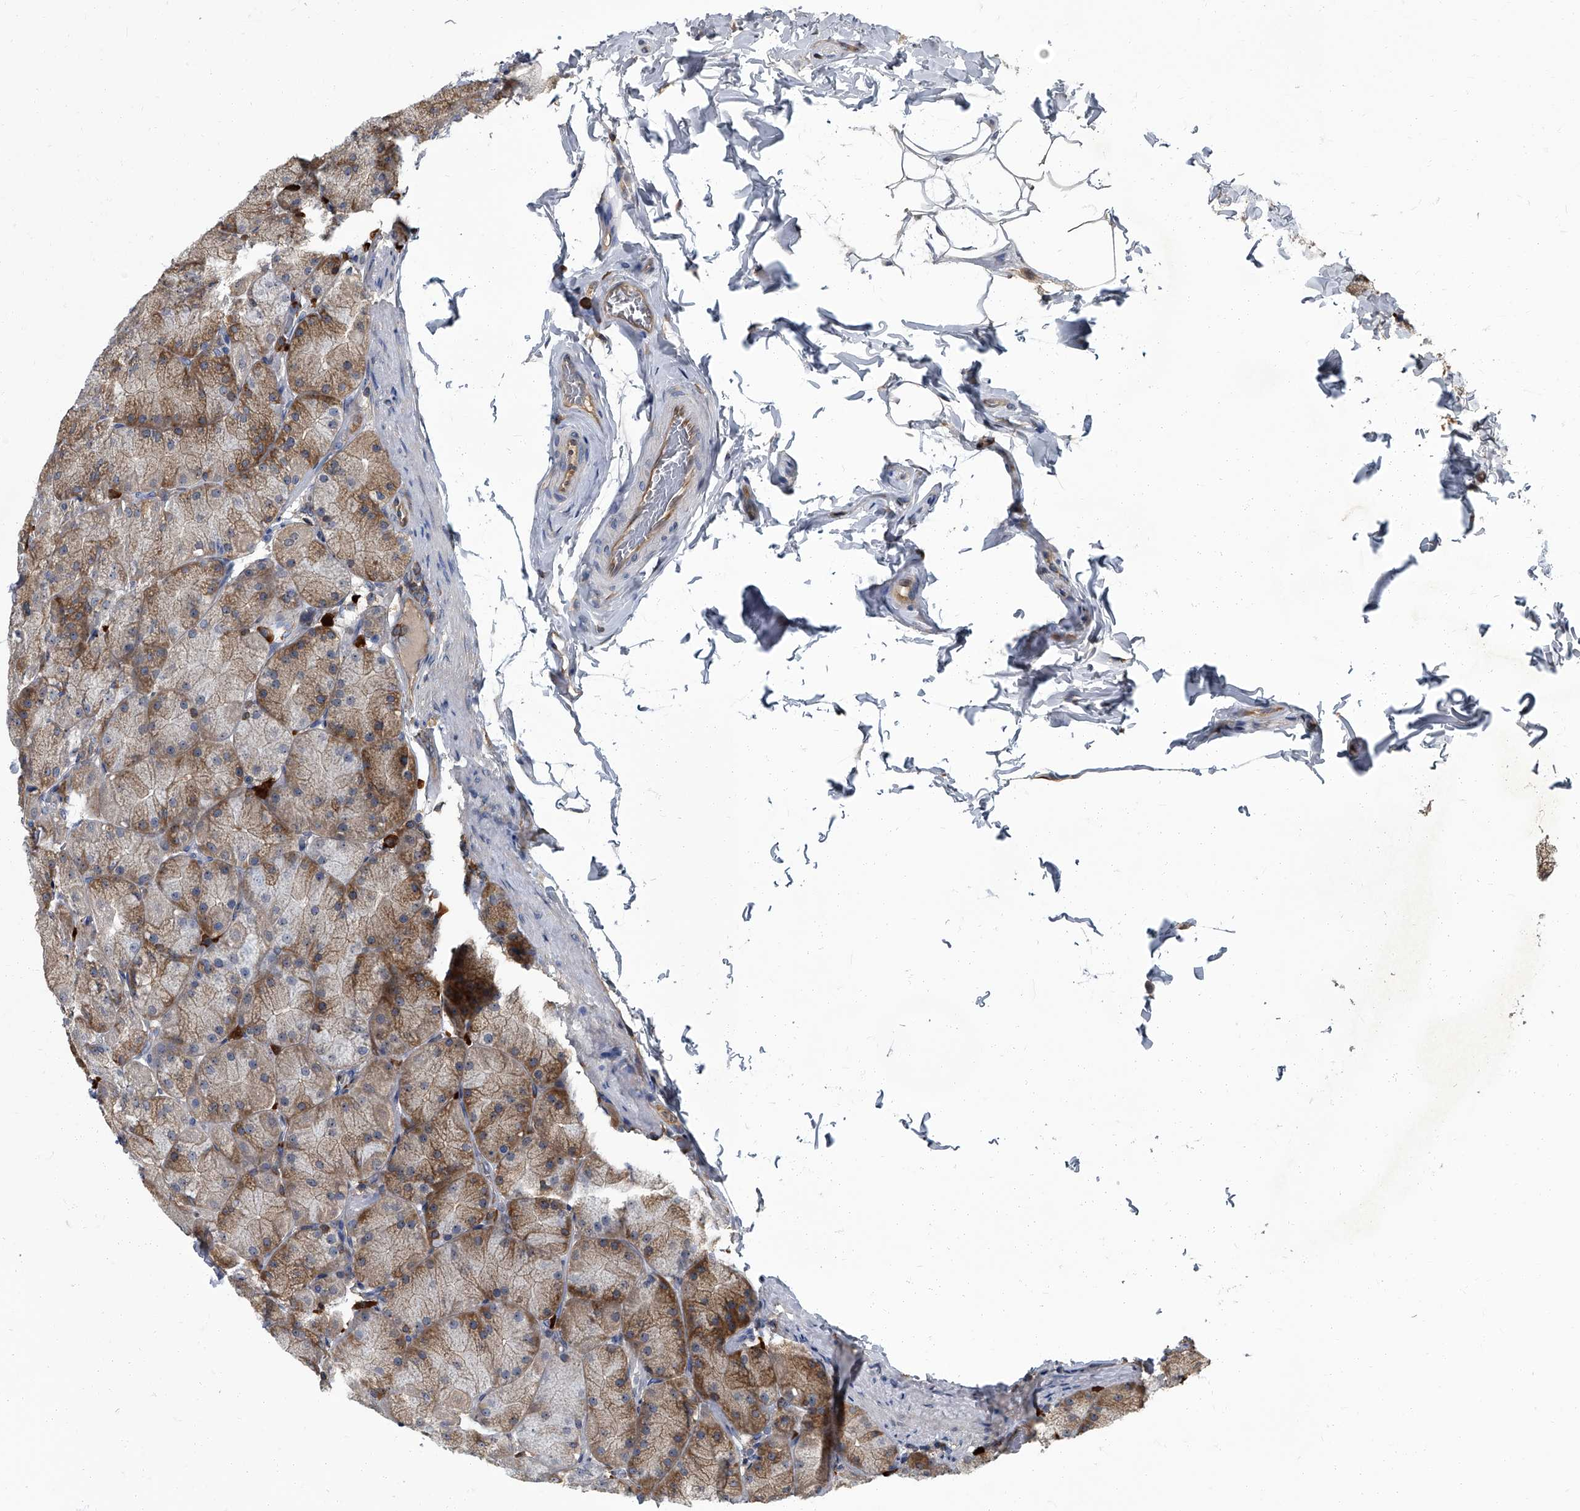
{"staining": {"intensity": "strong", "quantity": "25%-75%", "location": "cytoplasmic/membranous"}, "tissue": "stomach", "cell_type": "Glandular cells", "image_type": "normal", "snomed": [{"axis": "morphology", "description": "Normal tissue, NOS"}, {"axis": "topography", "description": "Stomach, upper"}], "caption": "Immunohistochemical staining of normal stomach exhibits 25%-75% levels of strong cytoplasmic/membranous protein staining in about 25%-75% of glandular cells.", "gene": "CDV3", "patient": {"sex": "female", "age": 56}}